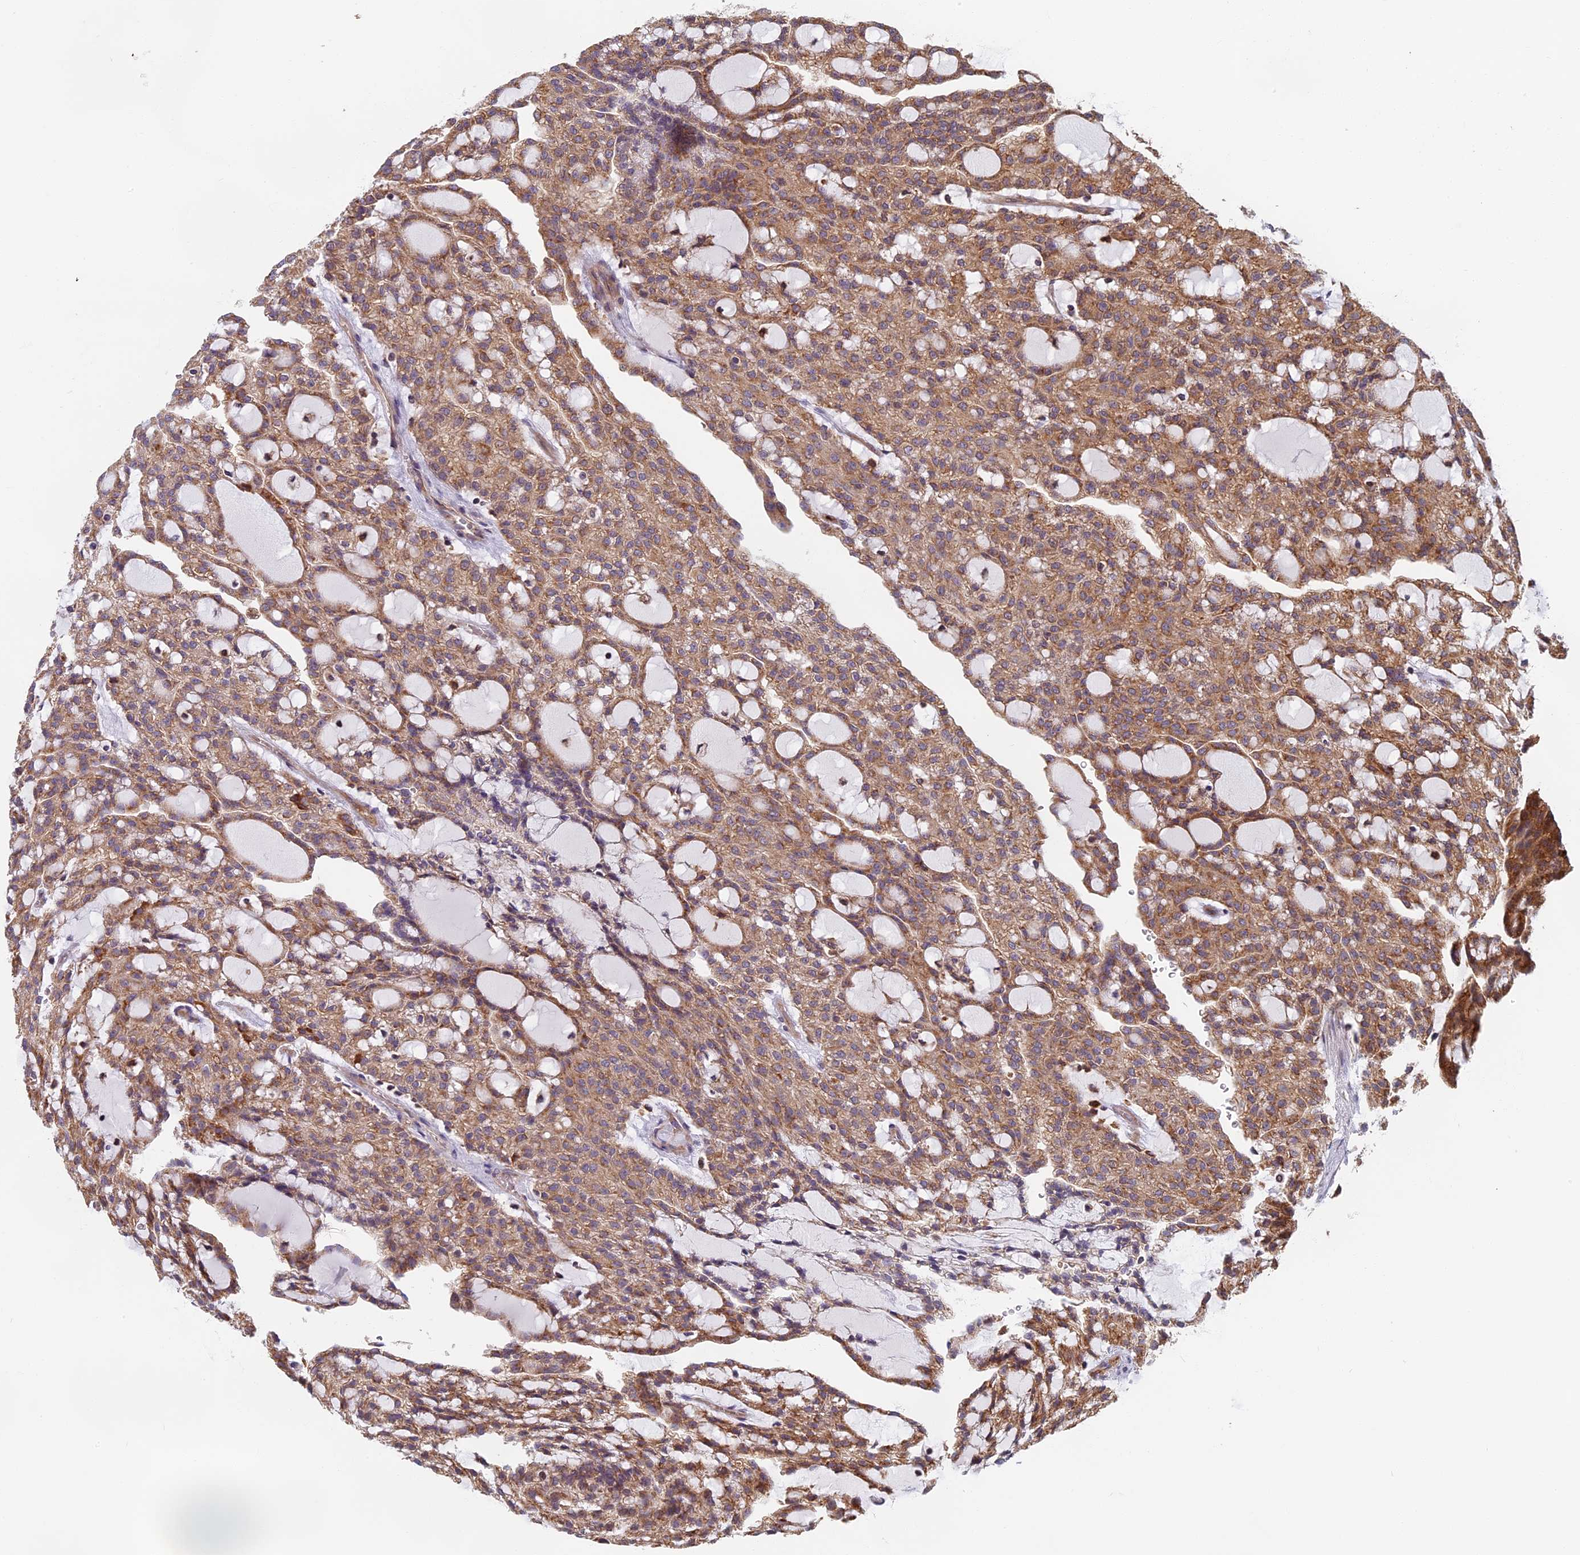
{"staining": {"intensity": "moderate", "quantity": ">75%", "location": "cytoplasmic/membranous"}, "tissue": "renal cancer", "cell_type": "Tumor cells", "image_type": "cancer", "snomed": [{"axis": "morphology", "description": "Adenocarcinoma, NOS"}, {"axis": "topography", "description": "Kidney"}], "caption": "A brown stain shows moderate cytoplasmic/membranous staining of a protein in adenocarcinoma (renal) tumor cells.", "gene": "EDAR", "patient": {"sex": "male", "age": 63}}